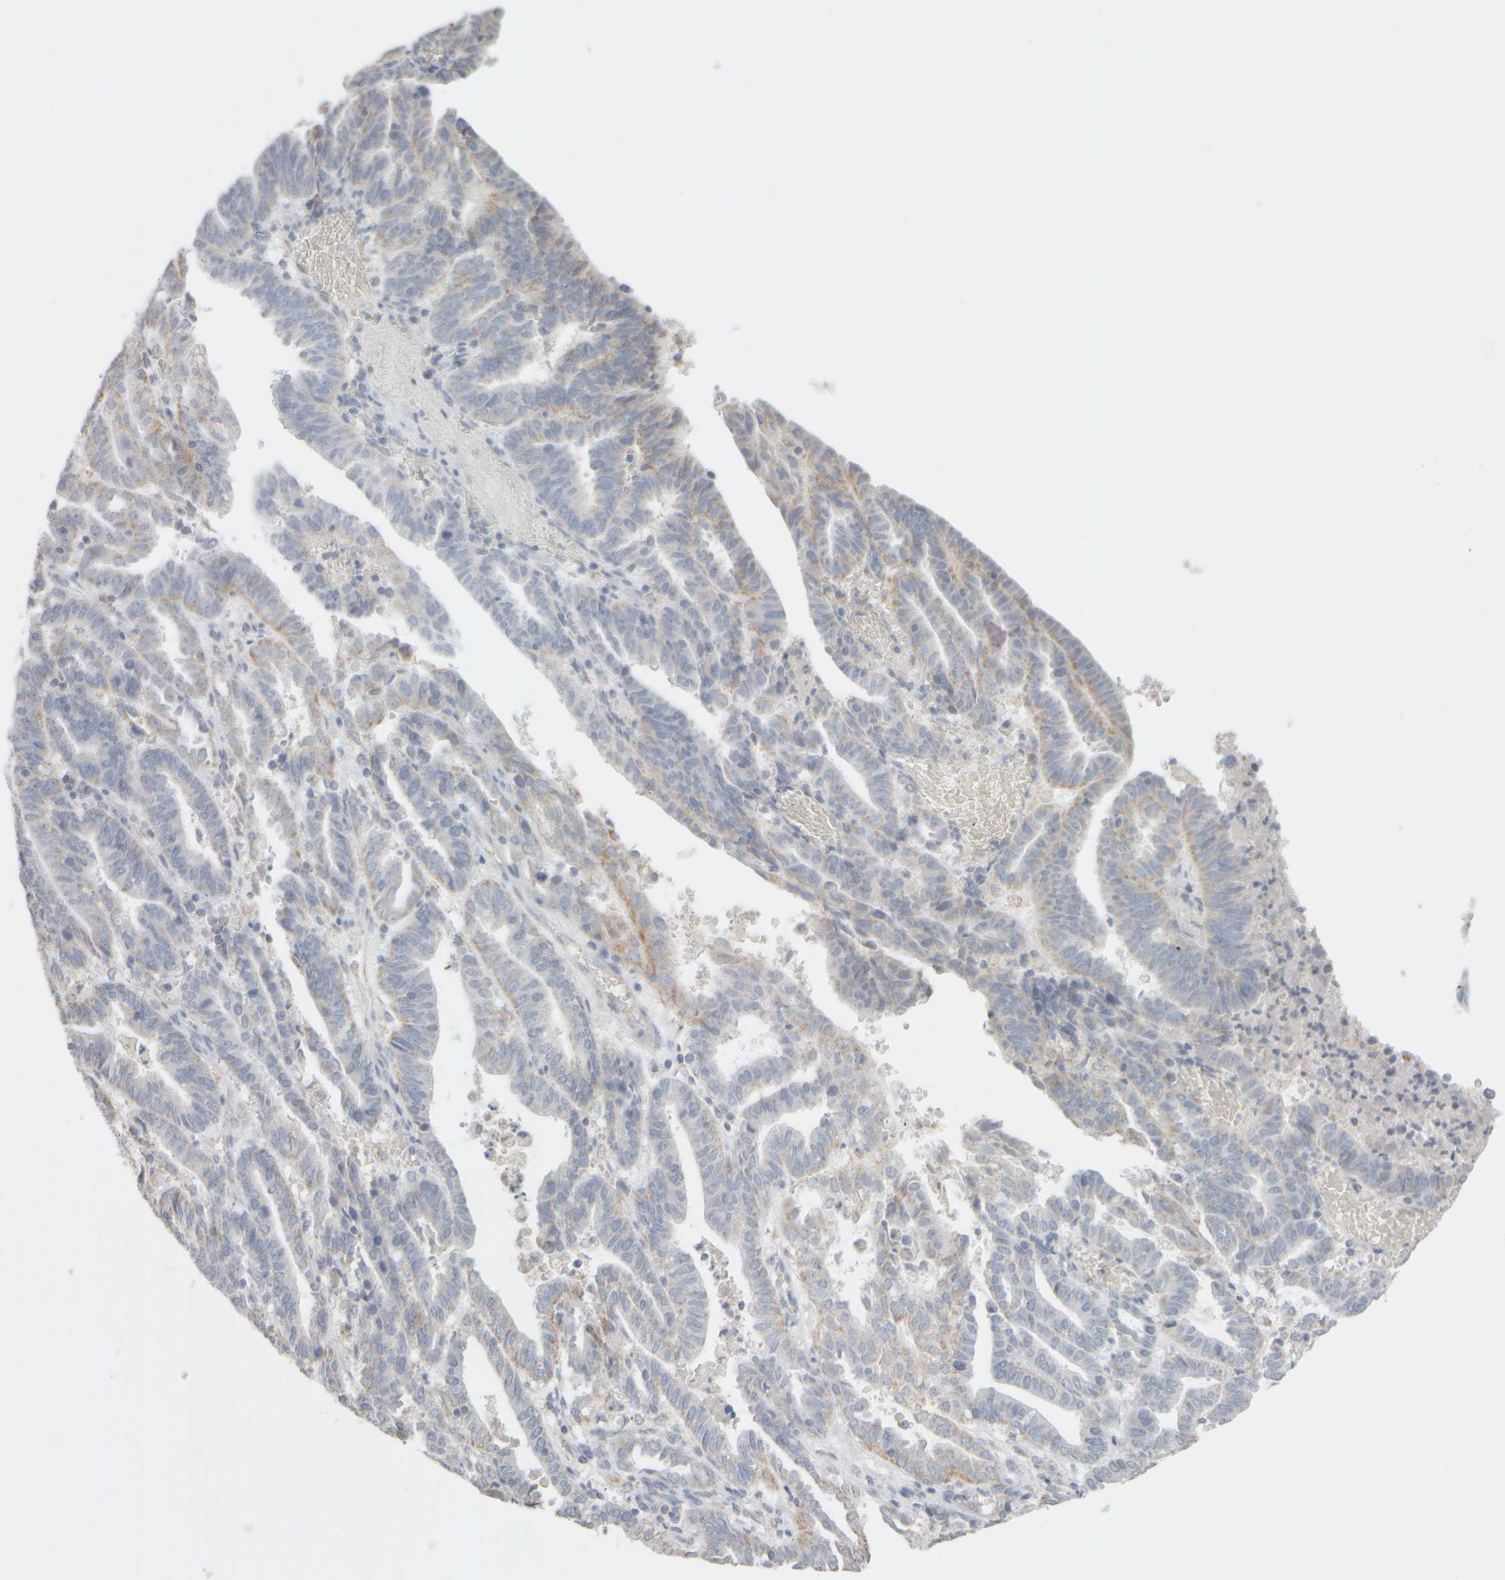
{"staining": {"intensity": "weak", "quantity": "<25%", "location": "cytoplasmic/membranous"}, "tissue": "endometrial cancer", "cell_type": "Tumor cells", "image_type": "cancer", "snomed": [{"axis": "morphology", "description": "Adenocarcinoma, NOS"}, {"axis": "topography", "description": "Uterus"}], "caption": "This histopathology image is of endometrial adenocarcinoma stained with immunohistochemistry to label a protein in brown with the nuclei are counter-stained blue. There is no staining in tumor cells. Nuclei are stained in blue.", "gene": "ZNF112", "patient": {"sex": "female", "age": 83}}